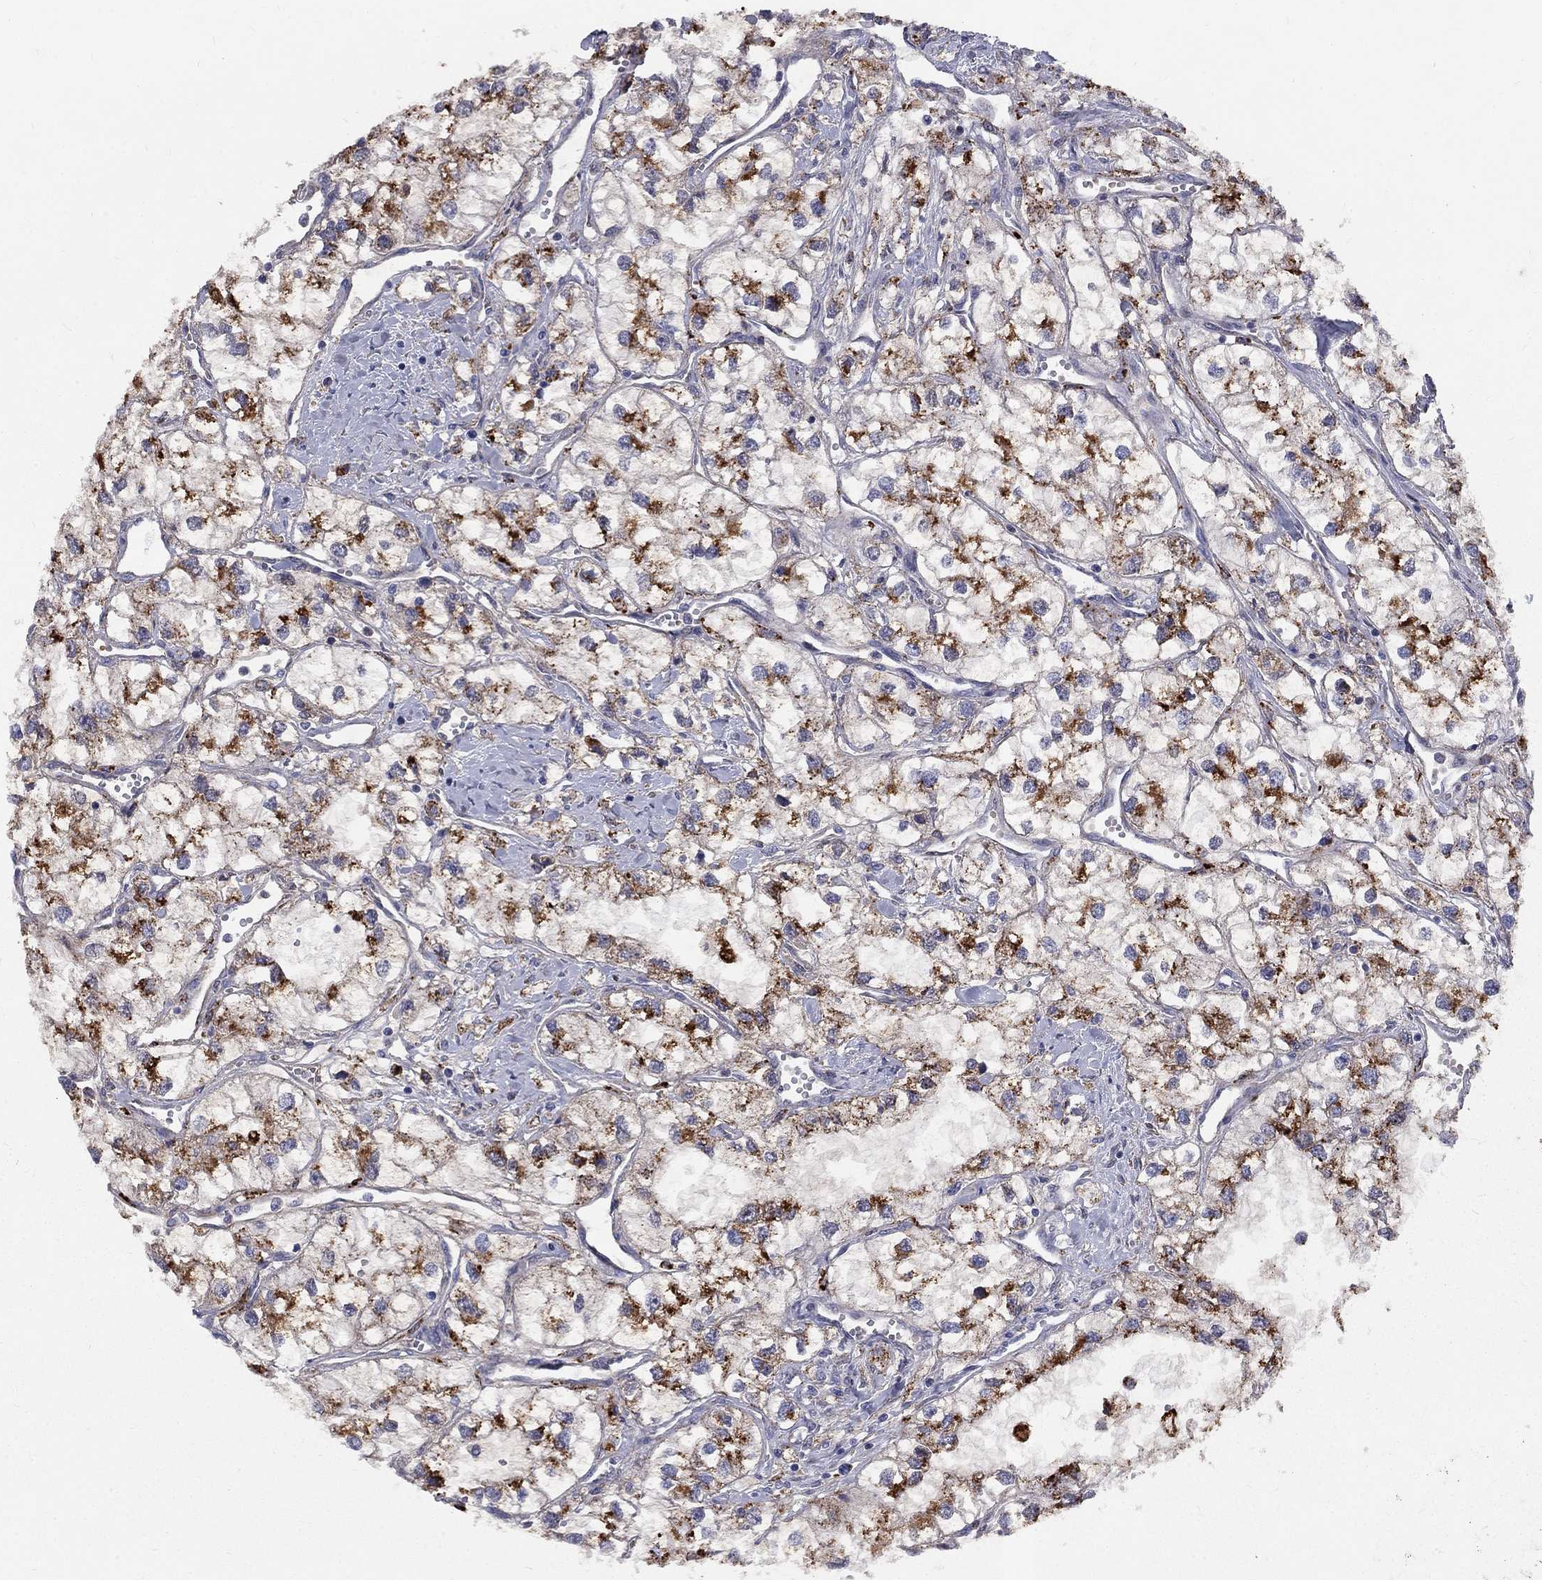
{"staining": {"intensity": "strong", "quantity": "25%-75%", "location": "cytoplasmic/membranous"}, "tissue": "renal cancer", "cell_type": "Tumor cells", "image_type": "cancer", "snomed": [{"axis": "morphology", "description": "Adenocarcinoma, NOS"}, {"axis": "topography", "description": "Kidney"}], "caption": "Strong cytoplasmic/membranous positivity for a protein is present in approximately 25%-75% of tumor cells of adenocarcinoma (renal) using immunohistochemistry.", "gene": "EPDR1", "patient": {"sex": "male", "age": 59}}